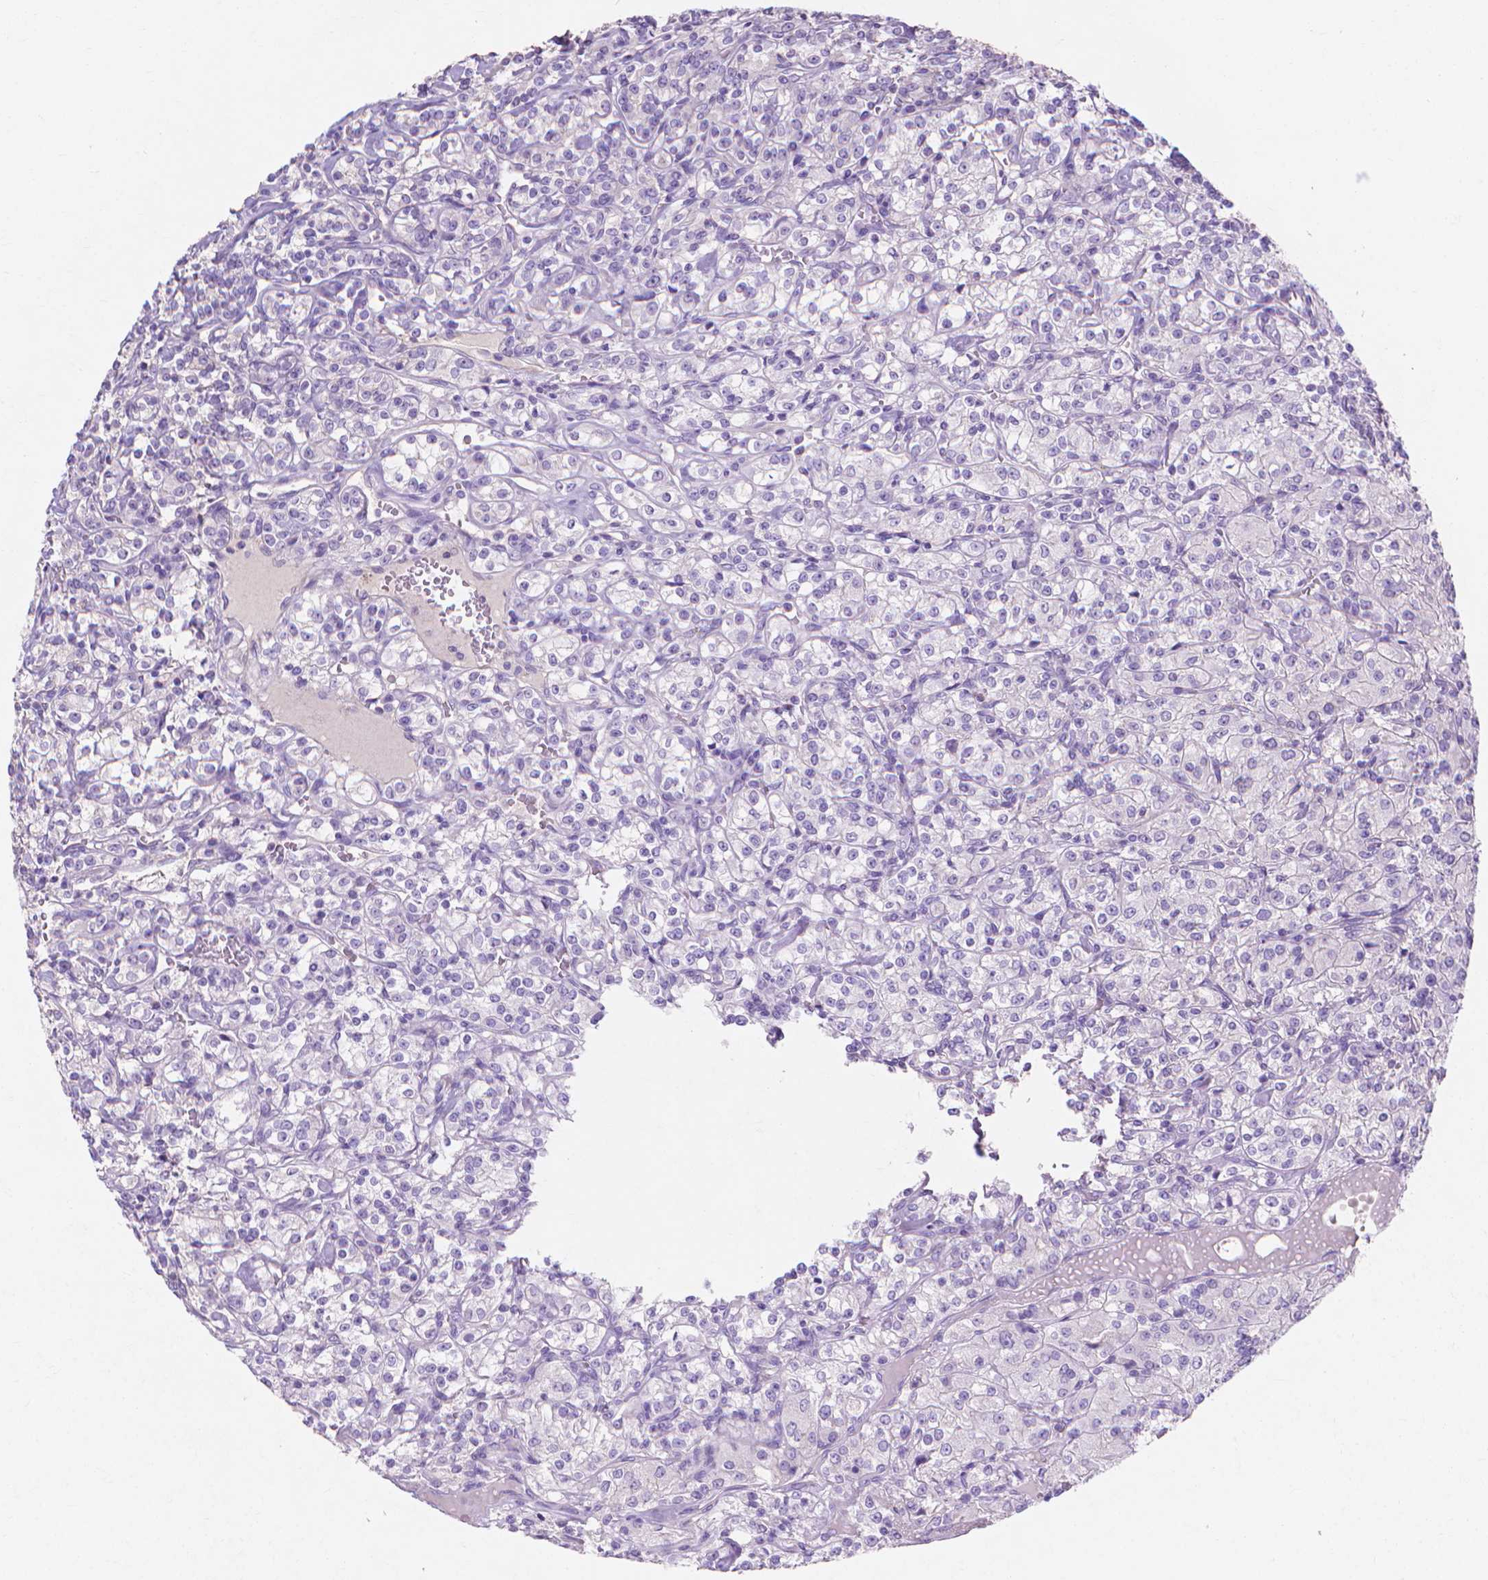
{"staining": {"intensity": "negative", "quantity": "none", "location": "none"}, "tissue": "renal cancer", "cell_type": "Tumor cells", "image_type": "cancer", "snomed": [{"axis": "morphology", "description": "Adenocarcinoma, NOS"}, {"axis": "topography", "description": "Kidney"}], "caption": "Renal cancer (adenocarcinoma) was stained to show a protein in brown. There is no significant expression in tumor cells. (Stains: DAB (3,3'-diaminobenzidine) immunohistochemistry (IHC) with hematoxylin counter stain, Microscopy: brightfield microscopy at high magnification).", "gene": "MBLAC1", "patient": {"sex": "male", "age": 77}}